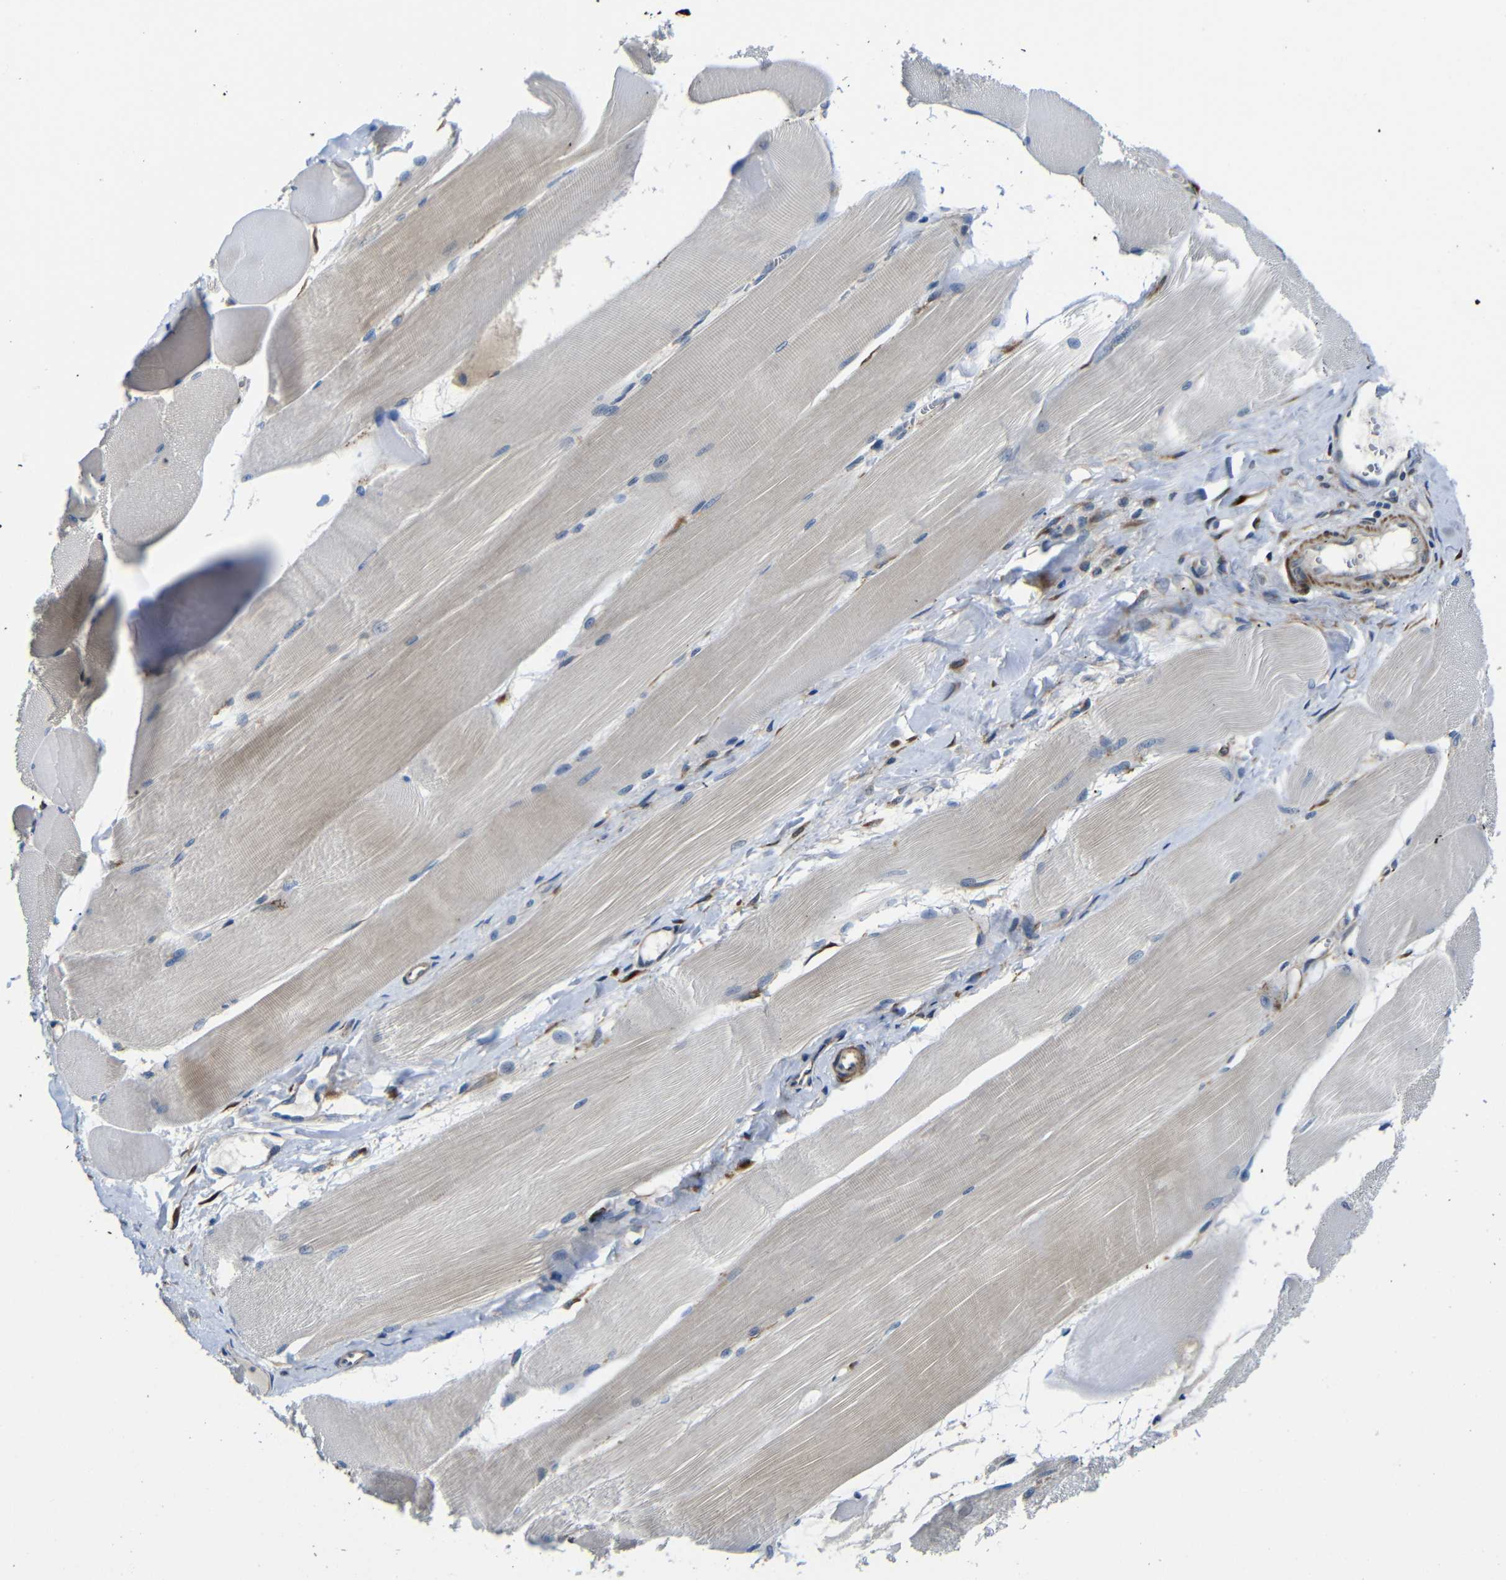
{"staining": {"intensity": "weak", "quantity": "<25%", "location": "cytoplasmic/membranous"}, "tissue": "skeletal muscle", "cell_type": "Myocytes", "image_type": "normal", "snomed": [{"axis": "morphology", "description": "Normal tissue, NOS"}, {"axis": "morphology", "description": "Squamous cell carcinoma, NOS"}, {"axis": "topography", "description": "Skeletal muscle"}], "caption": "IHC image of benign skeletal muscle stained for a protein (brown), which reveals no expression in myocytes.", "gene": "FKBP14", "patient": {"sex": "male", "age": 51}}